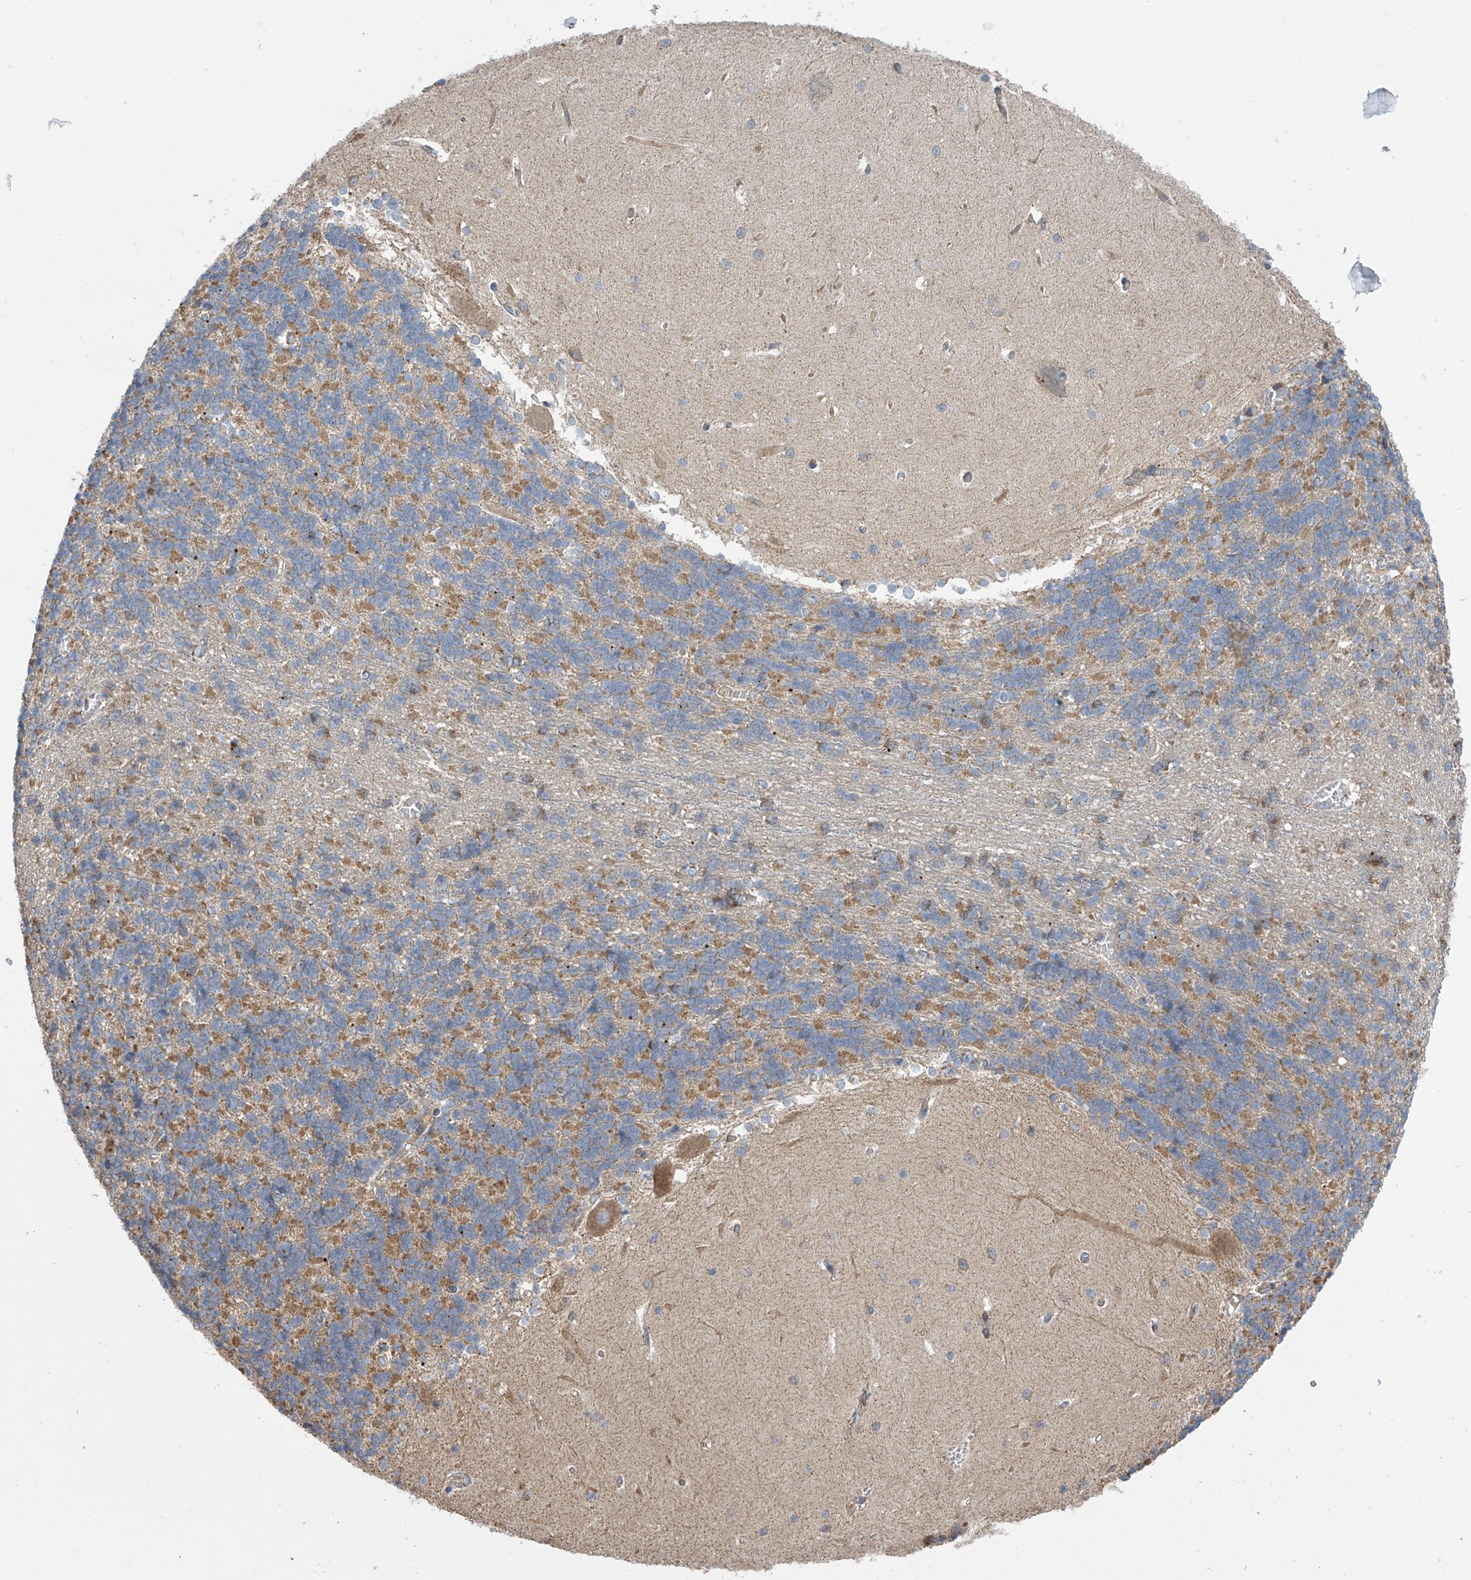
{"staining": {"intensity": "moderate", "quantity": "25%-75%", "location": "cytoplasmic/membranous"}, "tissue": "cerebellum", "cell_type": "Cells in granular layer", "image_type": "normal", "snomed": [{"axis": "morphology", "description": "Normal tissue, NOS"}, {"axis": "topography", "description": "Cerebellum"}], "caption": "Unremarkable cerebellum displays moderate cytoplasmic/membranous staining in about 25%-75% of cells in granular layer, visualized by immunohistochemistry. (brown staining indicates protein expression, while blue staining denotes nuclei).", "gene": "PNPT1", "patient": {"sex": "male", "age": 37}}